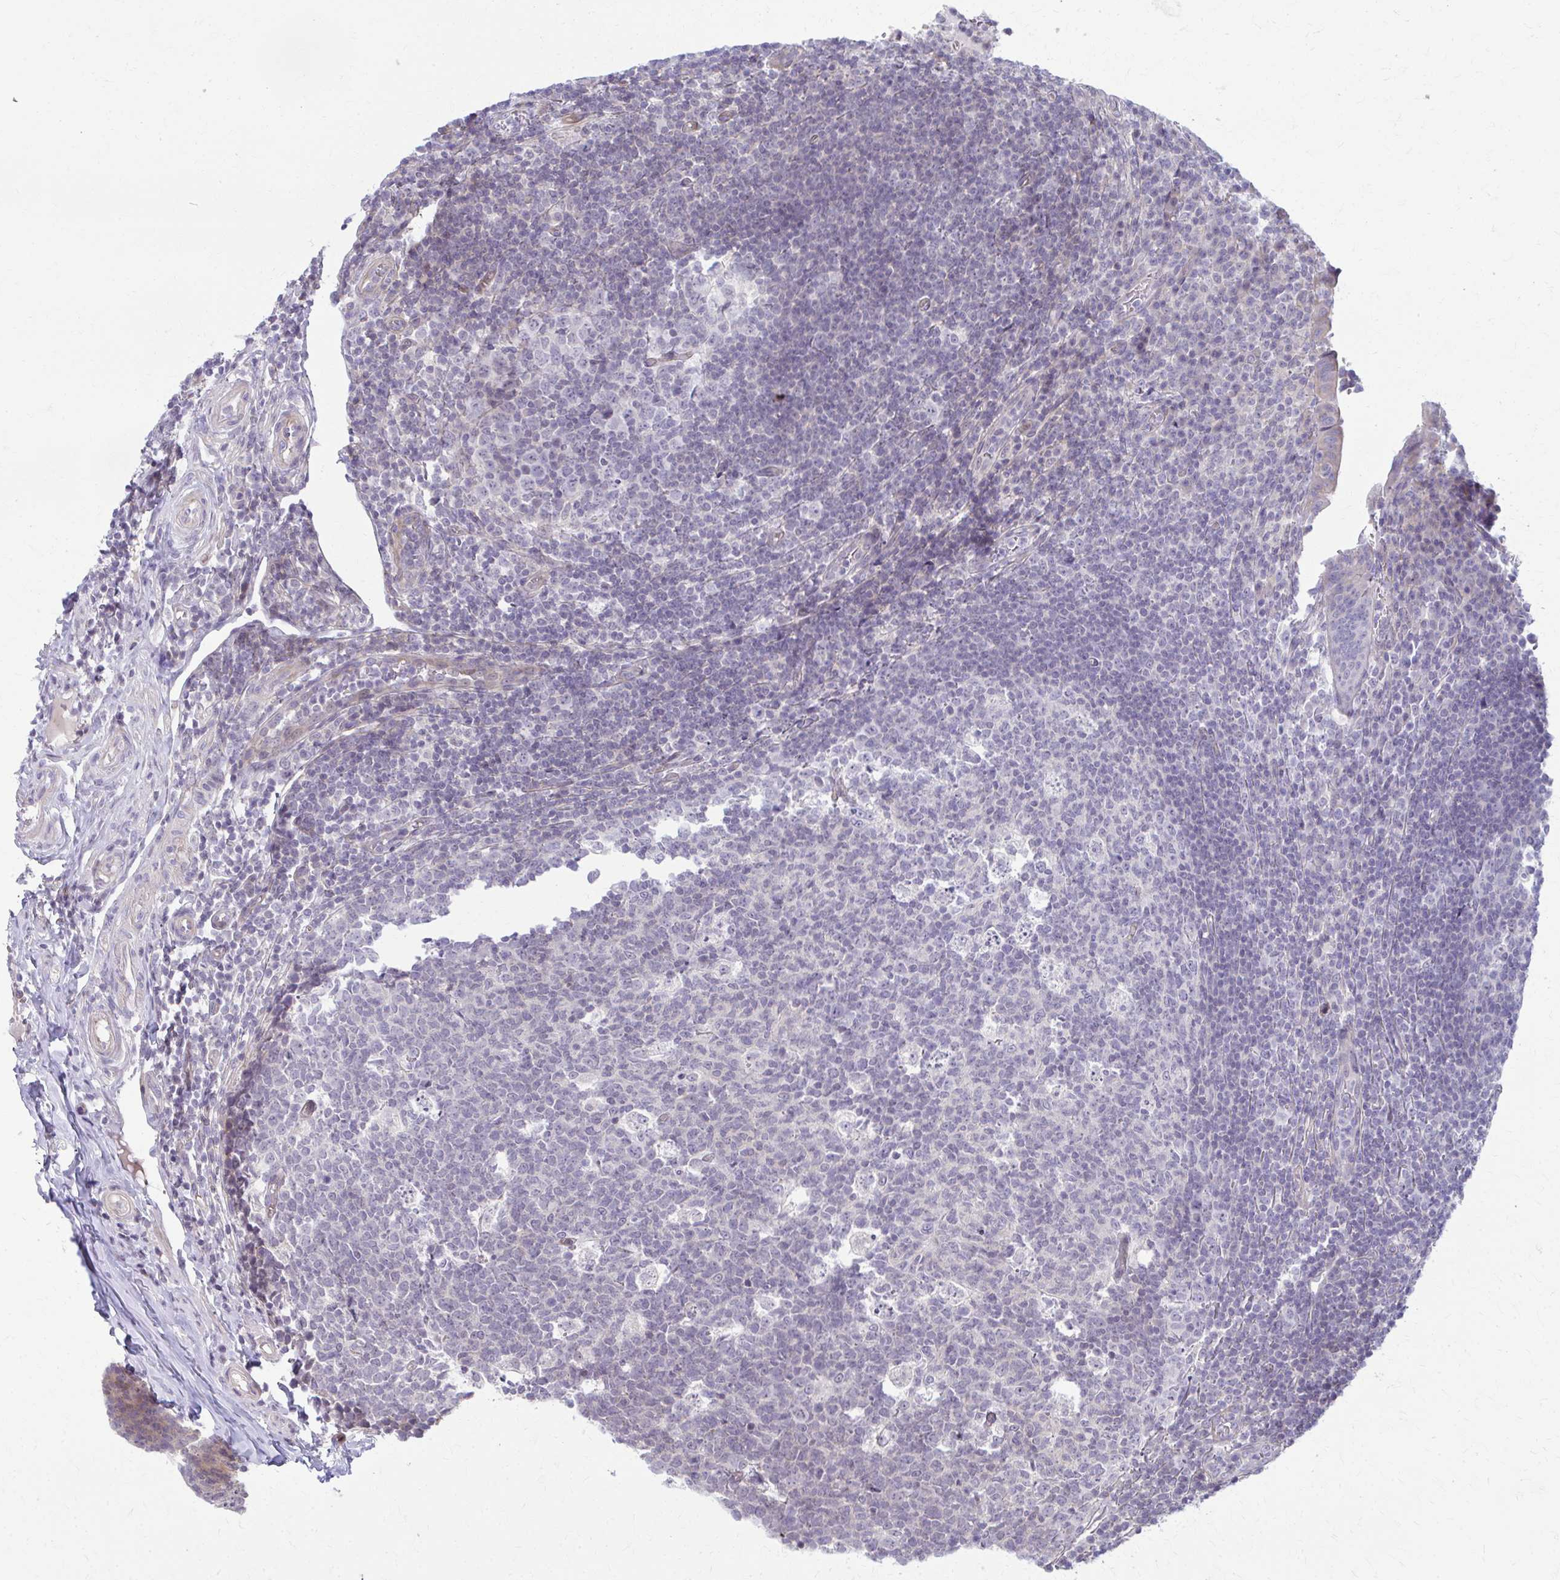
{"staining": {"intensity": "weak", "quantity": "<25%", "location": "cytoplasmic/membranous"}, "tissue": "appendix", "cell_type": "Glandular cells", "image_type": "normal", "snomed": [{"axis": "morphology", "description": "Normal tissue, NOS"}, {"axis": "topography", "description": "Appendix"}], "caption": "Immunohistochemical staining of normal appendix demonstrates no significant positivity in glandular cells.", "gene": "MAF1", "patient": {"sex": "male", "age": 18}}